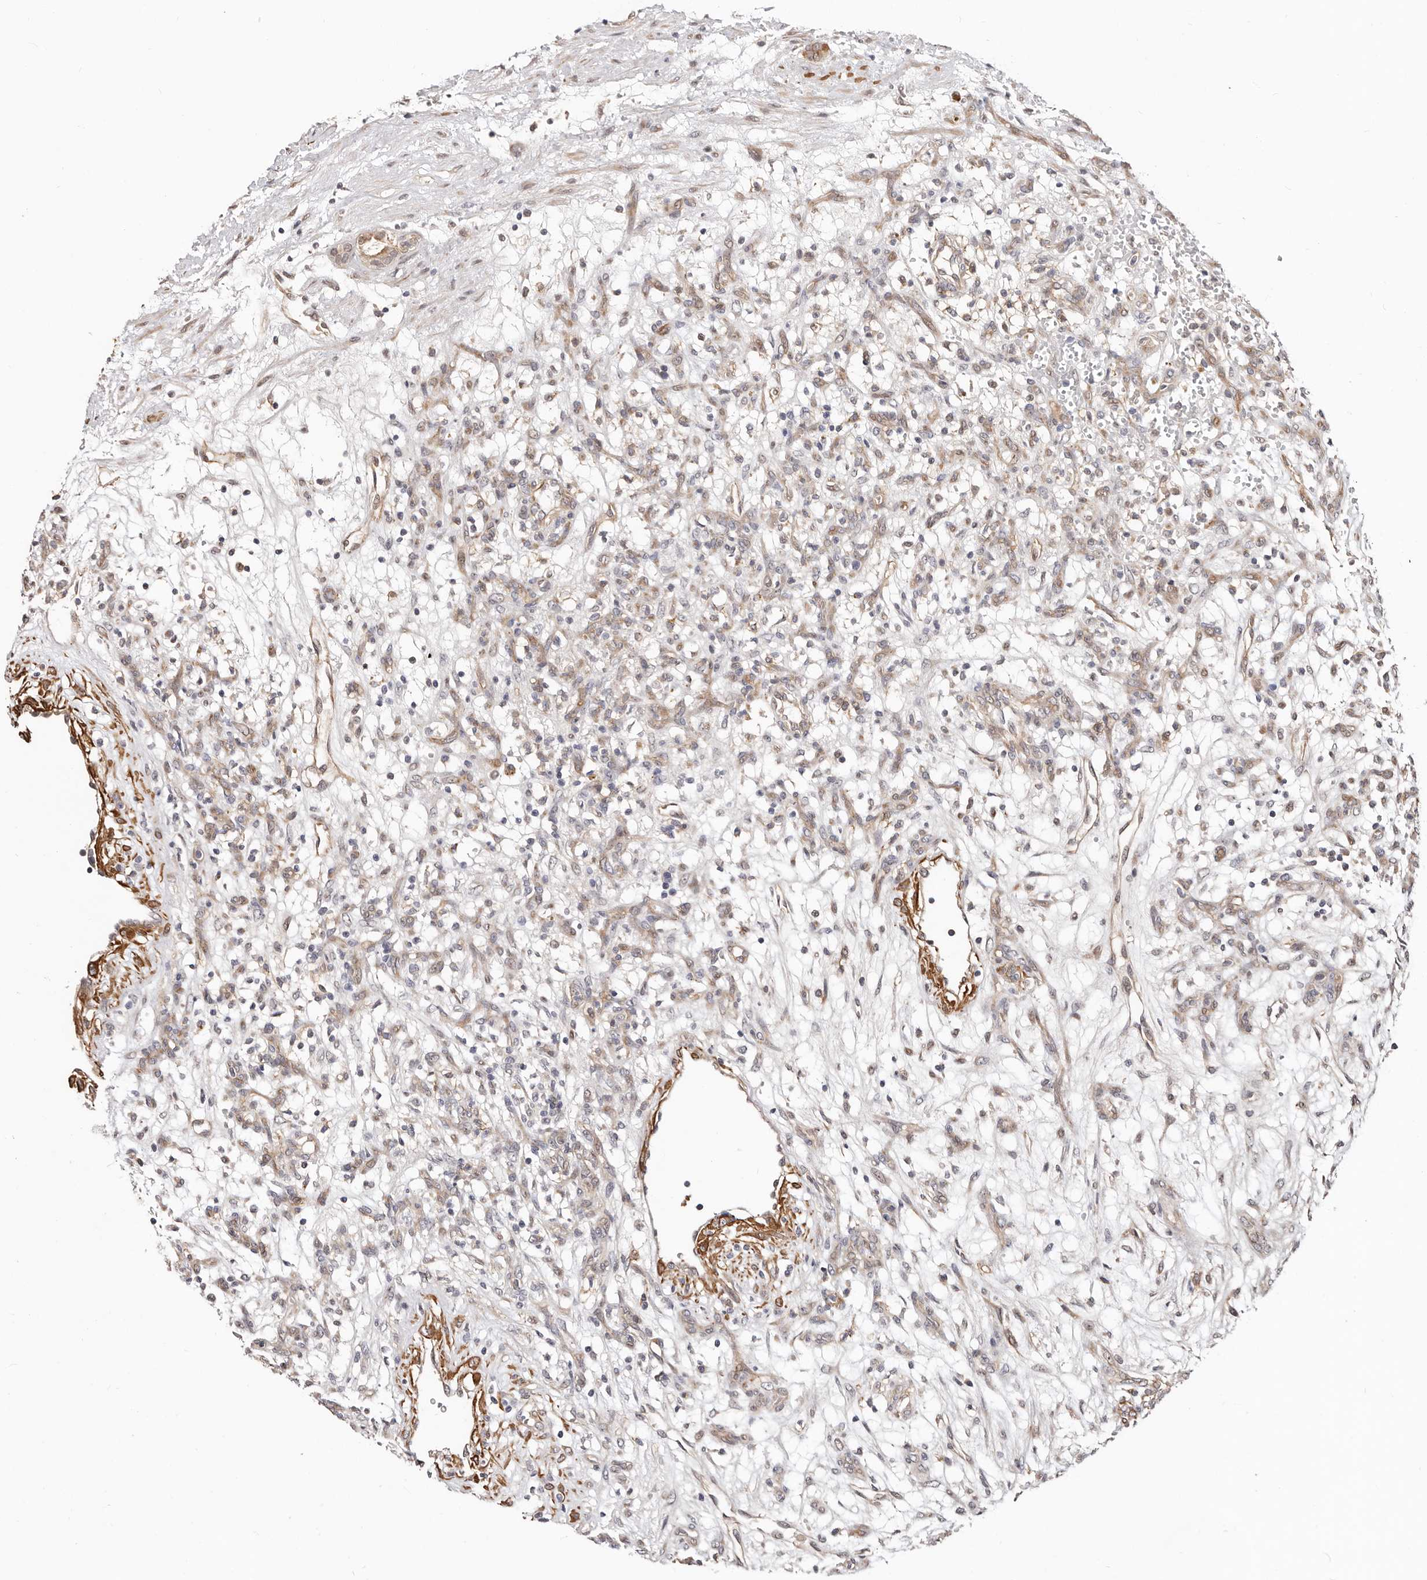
{"staining": {"intensity": "weak", "quantity": "<25%", "location": "cytoplasmic/membranous"}, "tissue": "renal cancer", "cell_type": "Tumor cells", "image_type": "cancer", "snomed": [{"axis": "morphology", "description": "Adenocarcinoma, NOS"}, {"axis": "topography", "description": "Kidney"}], "caption": "Tumor cells show no significant expression in renal cancer. Nuclei are stained in blue.", "gene": "TRIP13", "patient": {"sex": "female", "age": 57}}